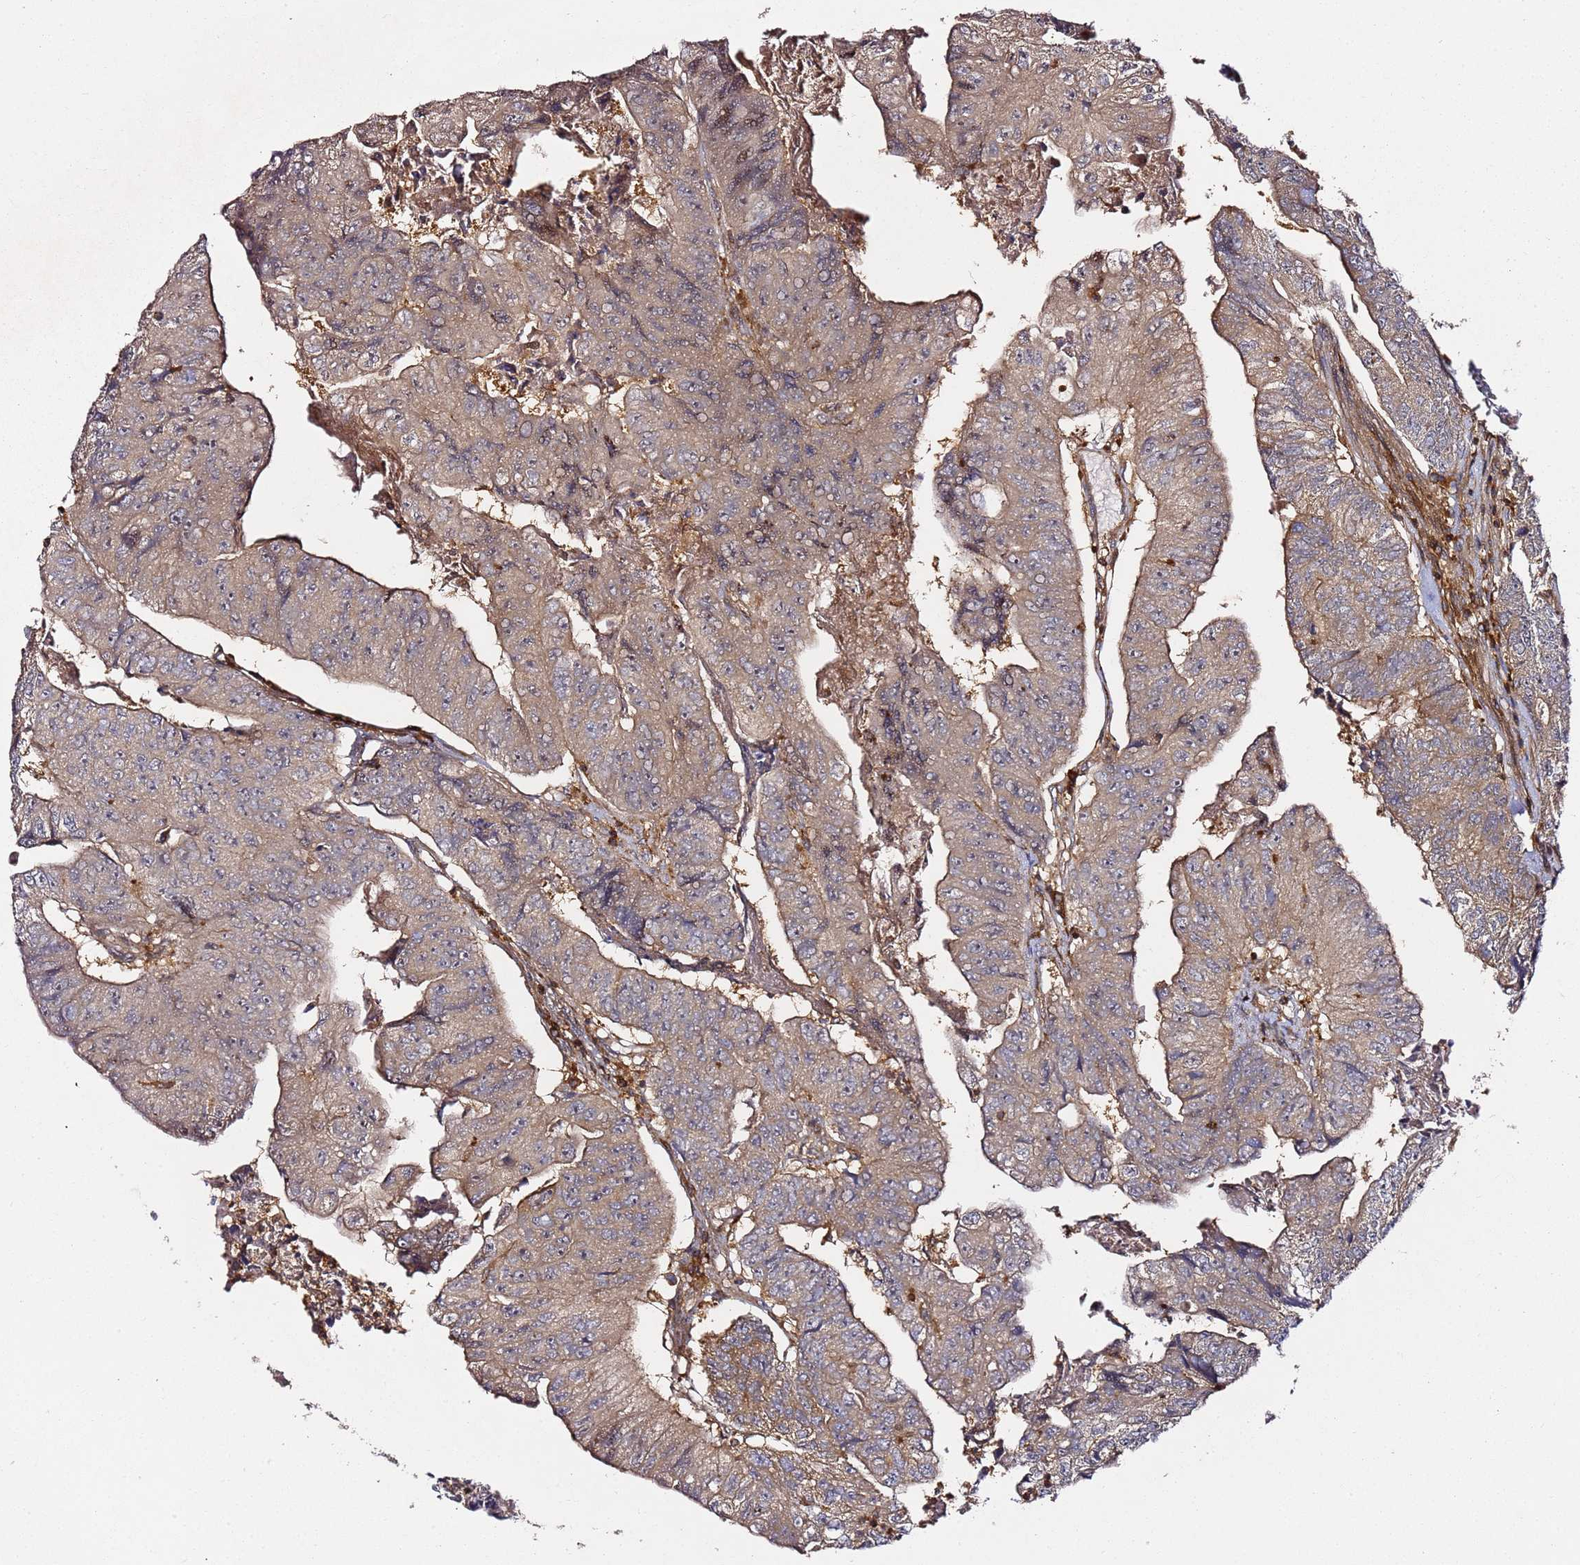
{"staining": {"intensity": "moderate", "quantity": ">75%", "location": "cytoplasmic/membranous"}, "tissue": "colorectal cancer", "cell_type": "Tumor cells", "image_type": "cancer", "snomed": [{"axis": "morphology", "description": "Adenocarcinoma, NOS"}, {"axis": "topography", "description": "Colon"}], "caption": "Human adenocarcinoma (colorectal) stained with a brown dye reveals moderate cytoplasmic/membranous positive staining in about >75% of tumor cells.", "gene": "PRMT7", "patient": {"sex": "female", "age": 67}}